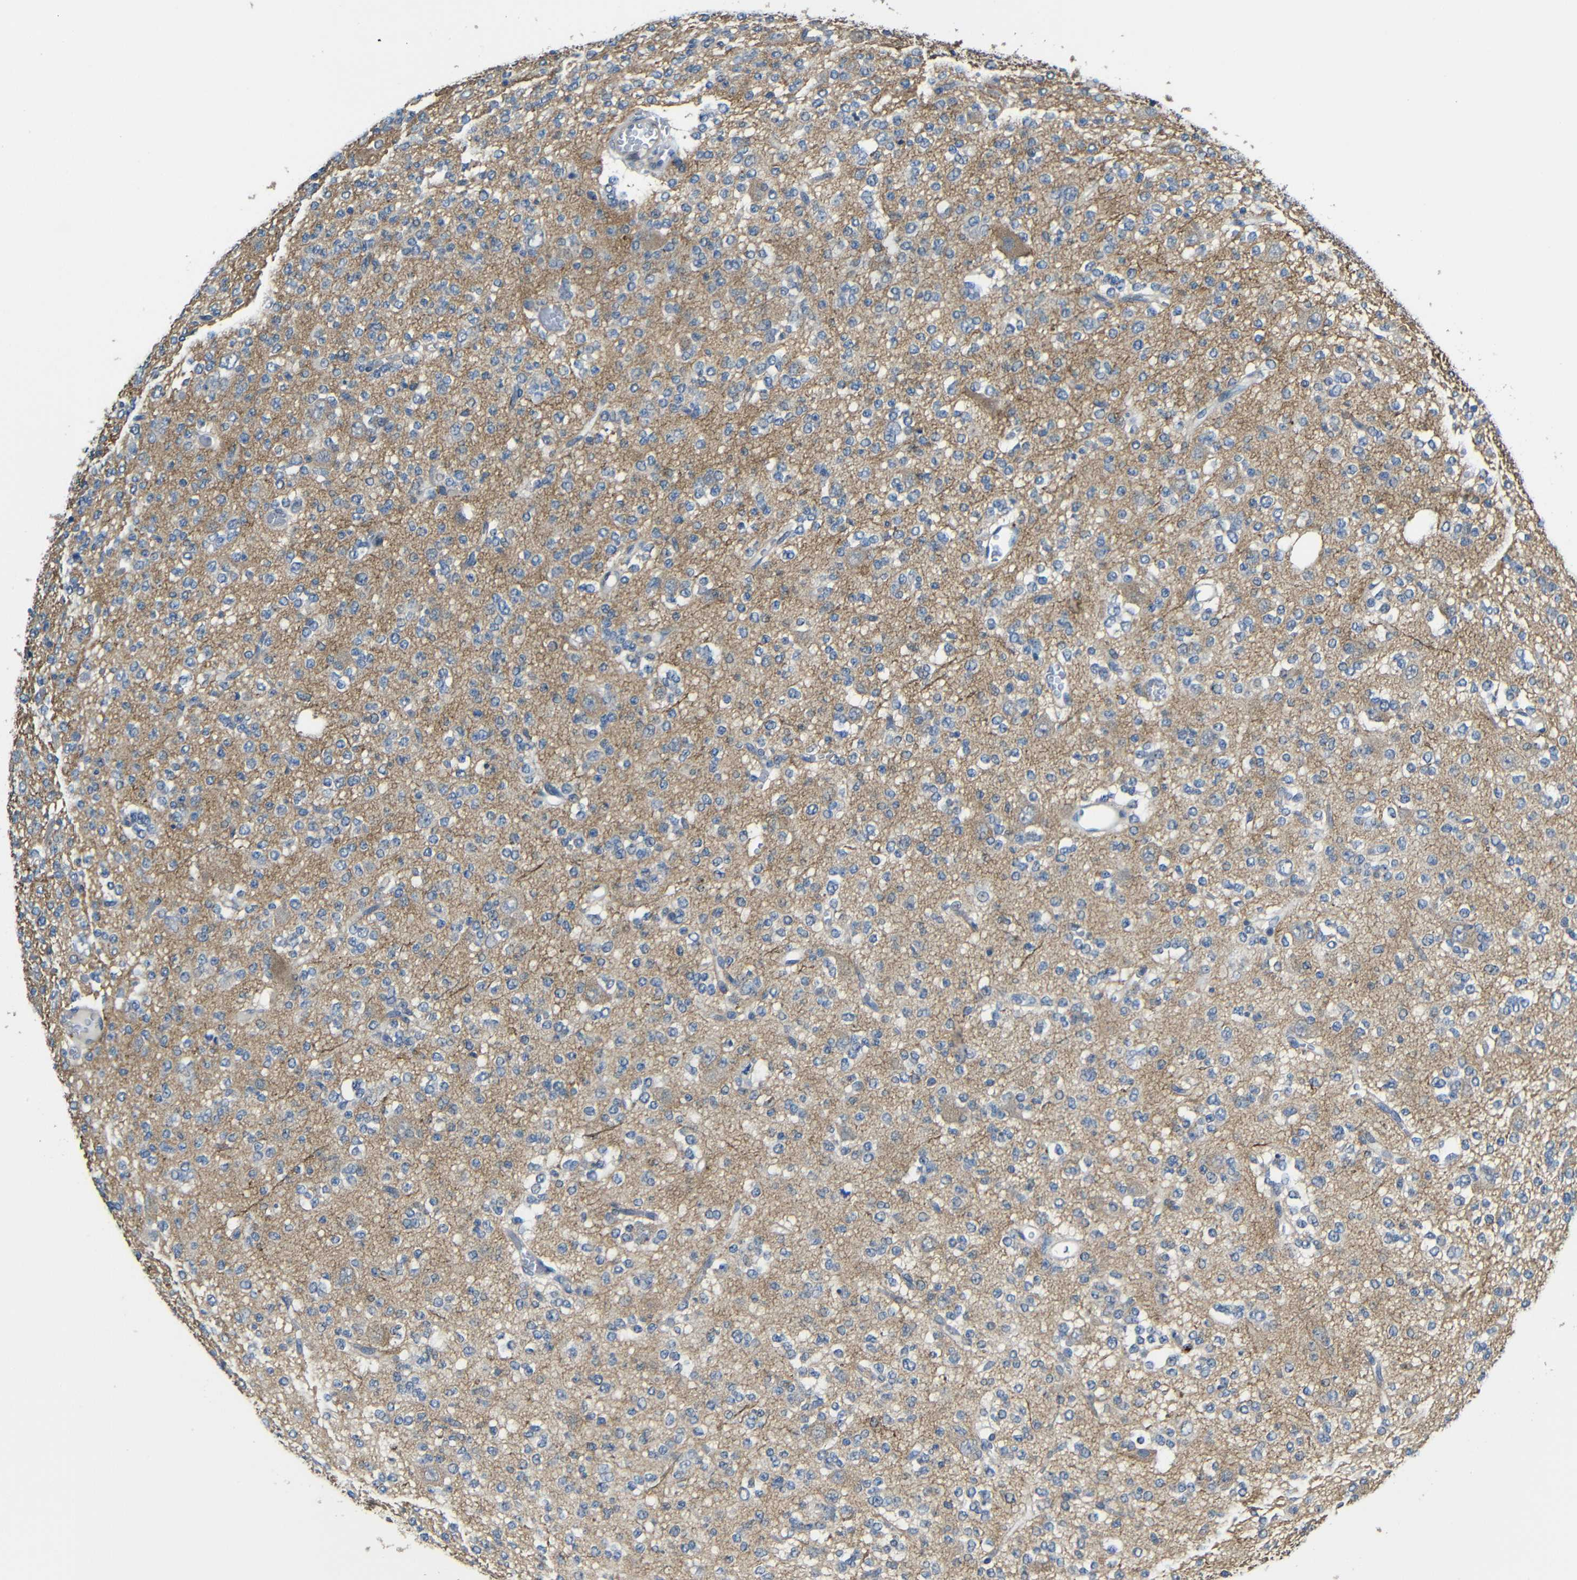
{"staining": {"intensity": "weak", "quantity": "<25%", "location": "cytoplasmic/membranous"}, "tissue": "glioma", "cell_type": "Tumor cells", "image_type": "cancer", "snomed": [{"axis": "morphology", "description": "Glioma, malignant, Low grade"}, {"axis": "topography", "description": "Brain"}], "caption": "Tumor cells are negative for brown protein staining in glioma.", "gene": "ZNF90", "patient": {"sex": "male", "age": 38}}